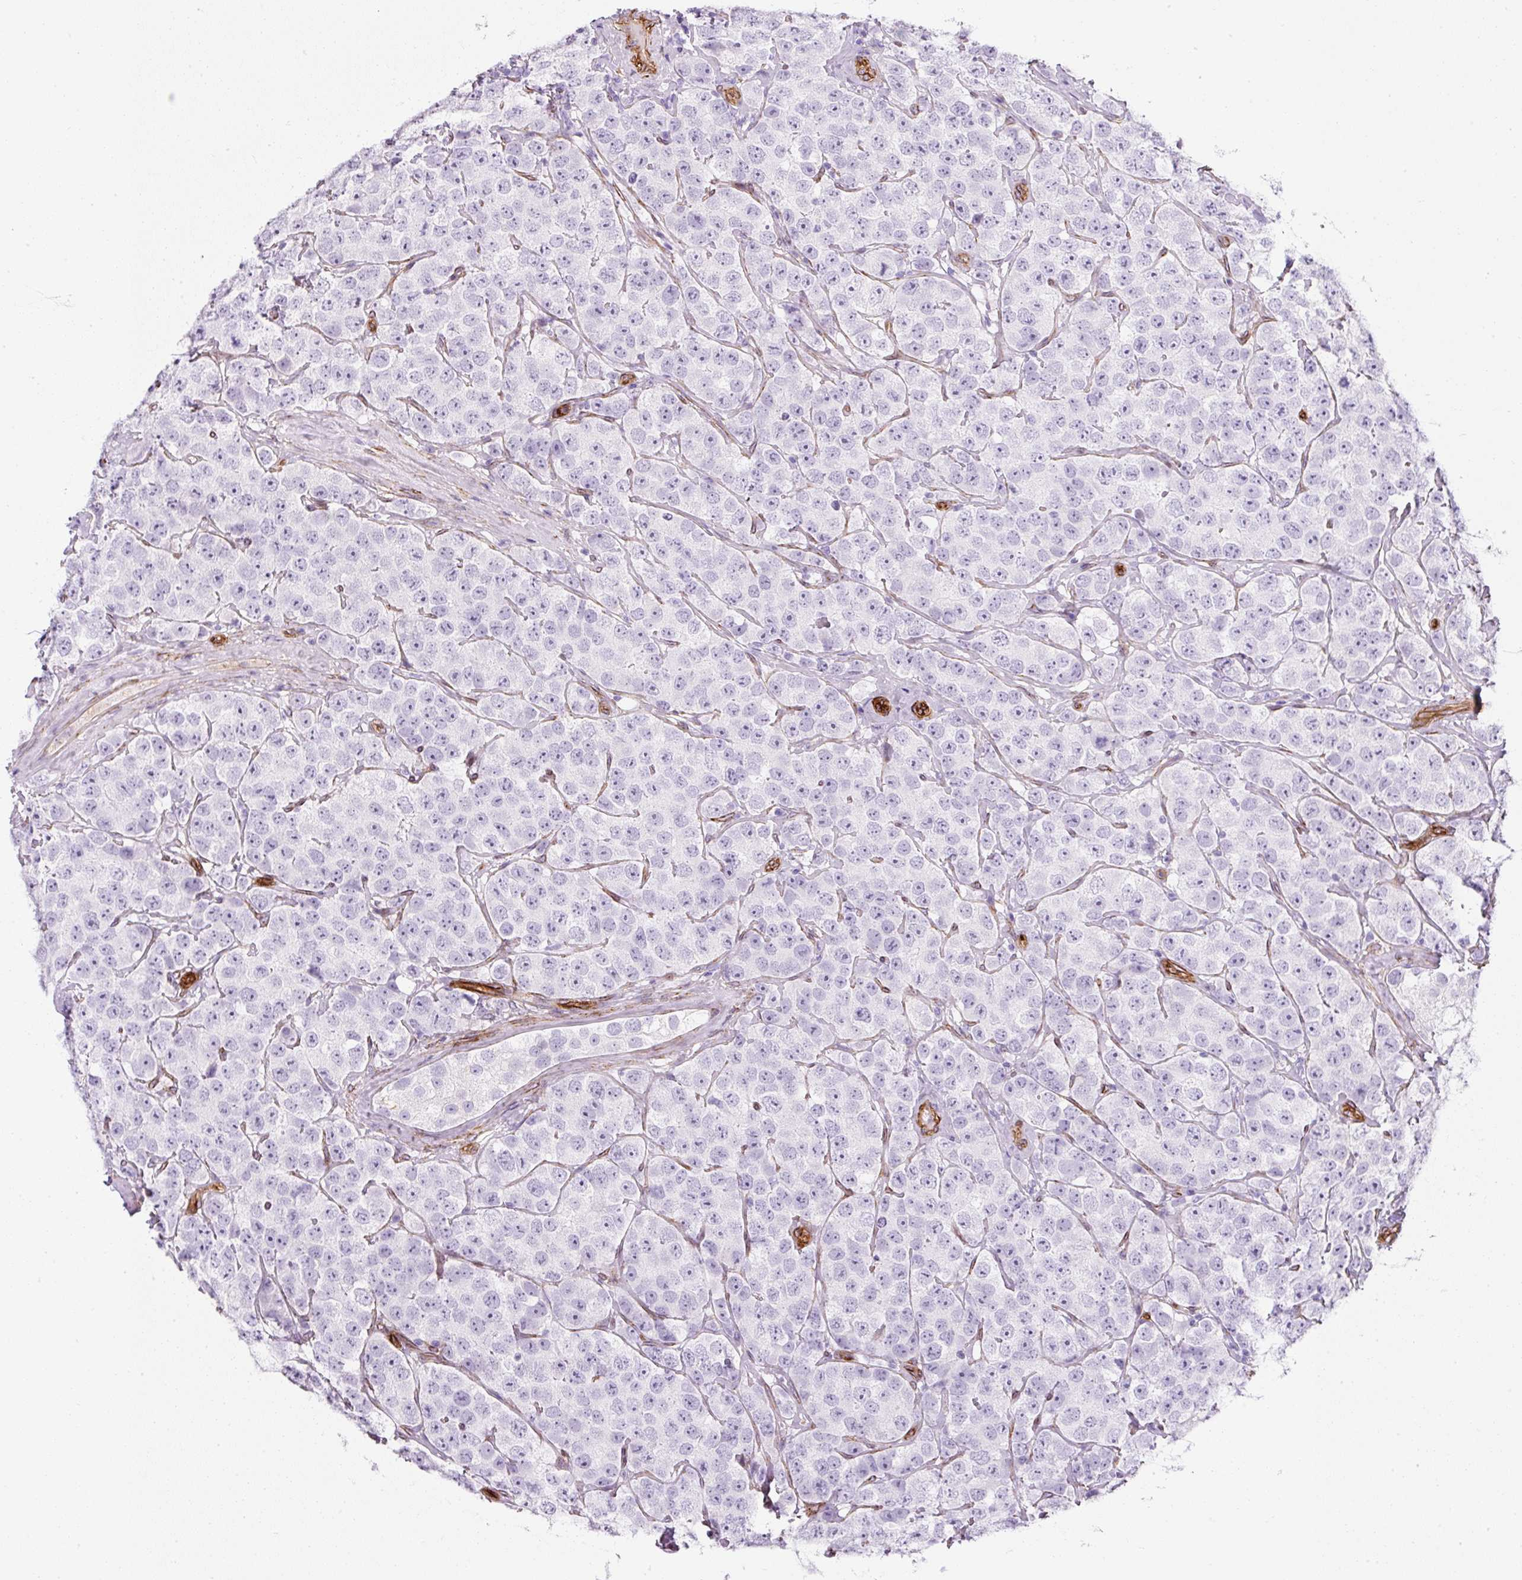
{"staining": {"intensity": "negative", "quantity": "none", "location": "none"}, "tissue": "testis cancer", "cell_type": "Tumor cells", "image_type": "cancer", "snomed": [{"axis": "morphology", "description": "Seminoma, NOS"}, {"axis": "topography", "description": "Testis"}], "caption": "Immunohistochemical staining of human testis cancer (seminoma) shows no significant expression in tumor cells.", "gene": "CAVIN3", "patient": {"sex": "male", "age": 28}}